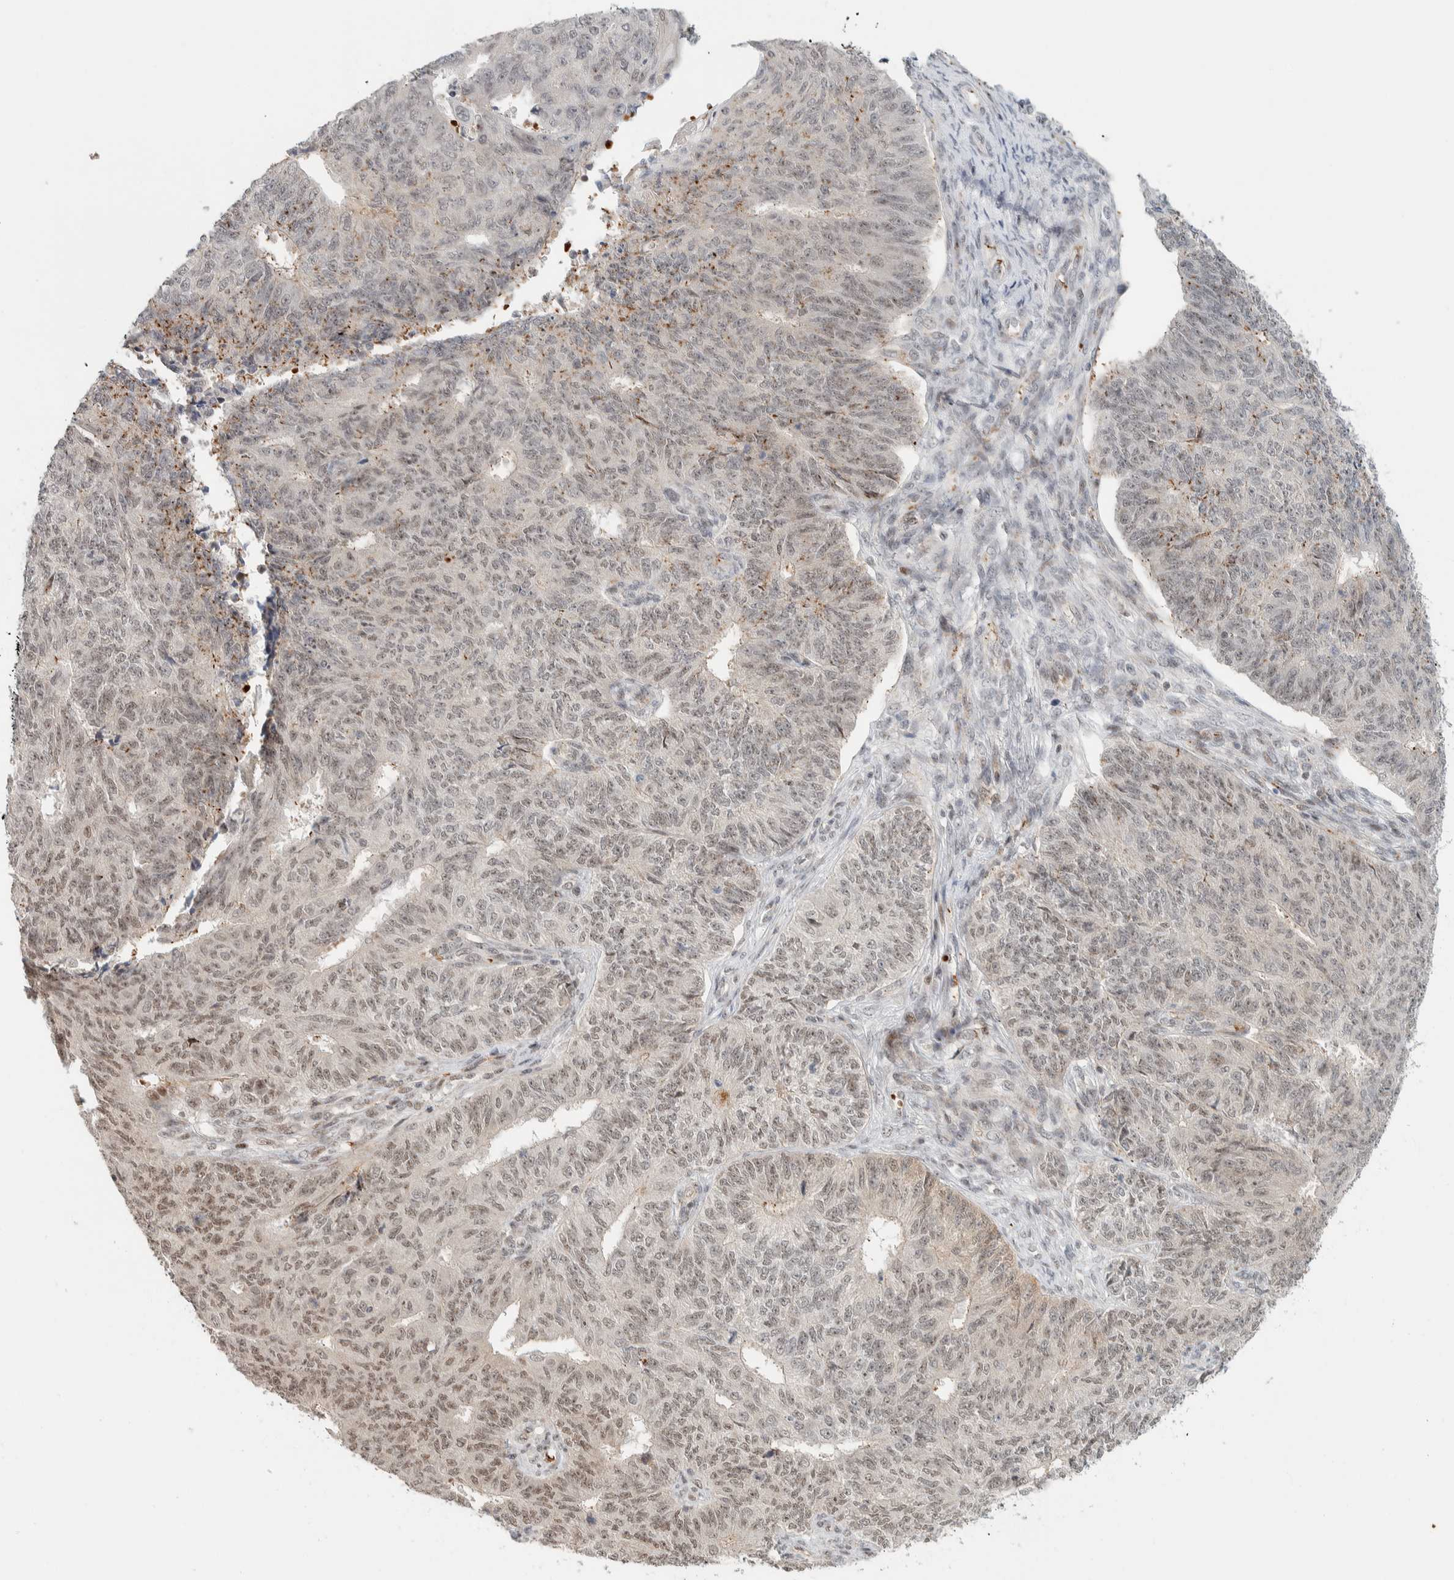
{"staining": {"intensity": "weak", "quantity": ">75%", "location": "nuclear"}, "tissue": "endometrial cancer", "cell_type": "Tumor cells", "image_type": "cancer", "snomed": [{"axis": "morphology", "description": "Adenocarcinoma, NOS"}, {"axis": "topography", "description": "Endometrium"}], "caption": "Immunohistochemistry (IHC) (DAB) staining of endometrial cancer (adenocarcinoma) reveals weak nuclear protein positivity in about >75% of tumor cells. (IHC, brightfield microscopy, high magnification).", "gene": "ZBTB2", "patient": {"sex": "female", "age": 32}}